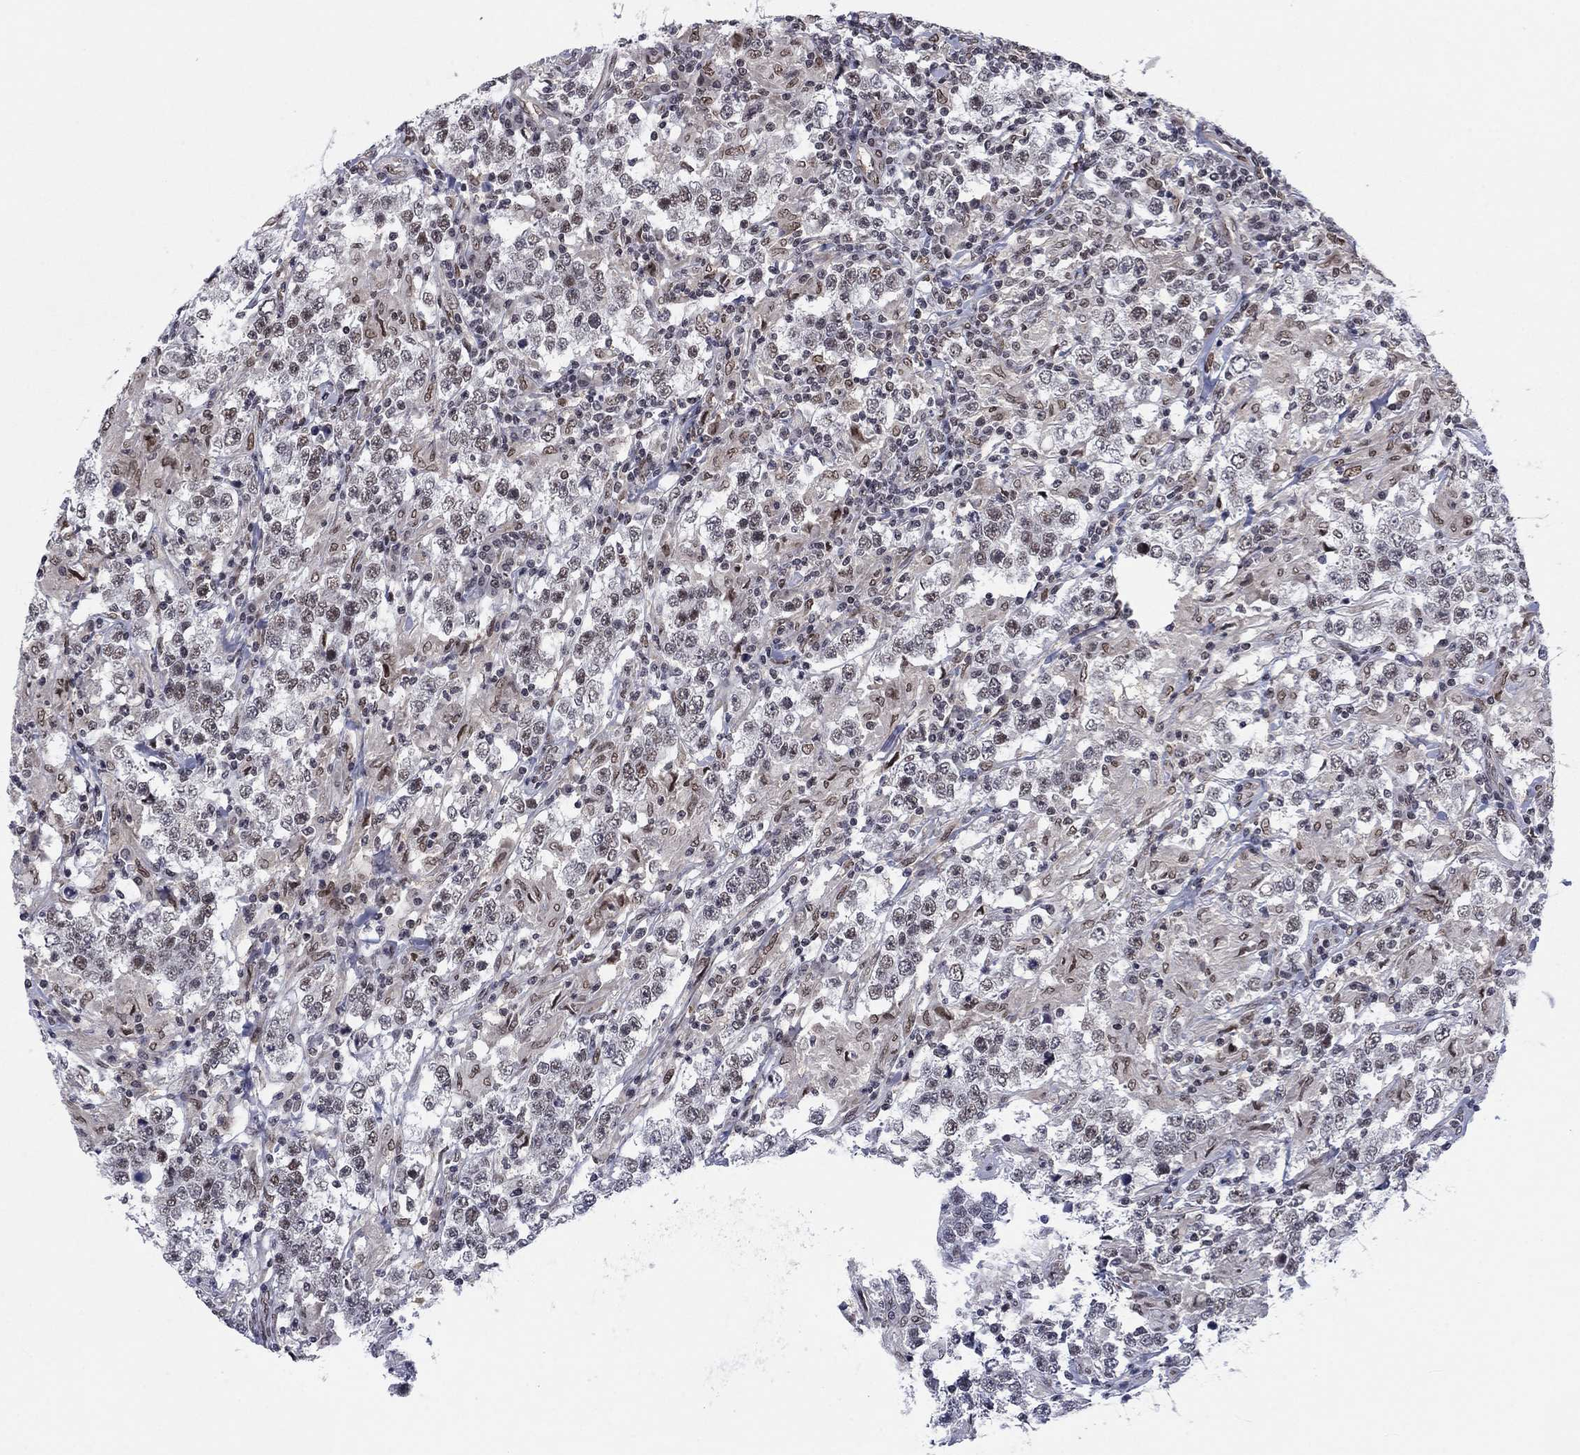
{"staining": {"intensity": "negative", "quantity": "none", "location": "none"}, "tissue": "testis cancer", "cell_type": "Tumor cells", "image_type": "cancer", "snomed": [{"axis": "morphology", "description": "Seminoma, NOS"}, {"axis": "morphology", "description": "Carcinoma, Embryonal, NOS"}, {"axis": "topography", "description": "Testis"}], "caption": "This is an IHC micrograph of testis cancer. There is no staining in tumor cells.", "gene": "FYTTD1", "patient": {"sex": "male", "age": 41}}